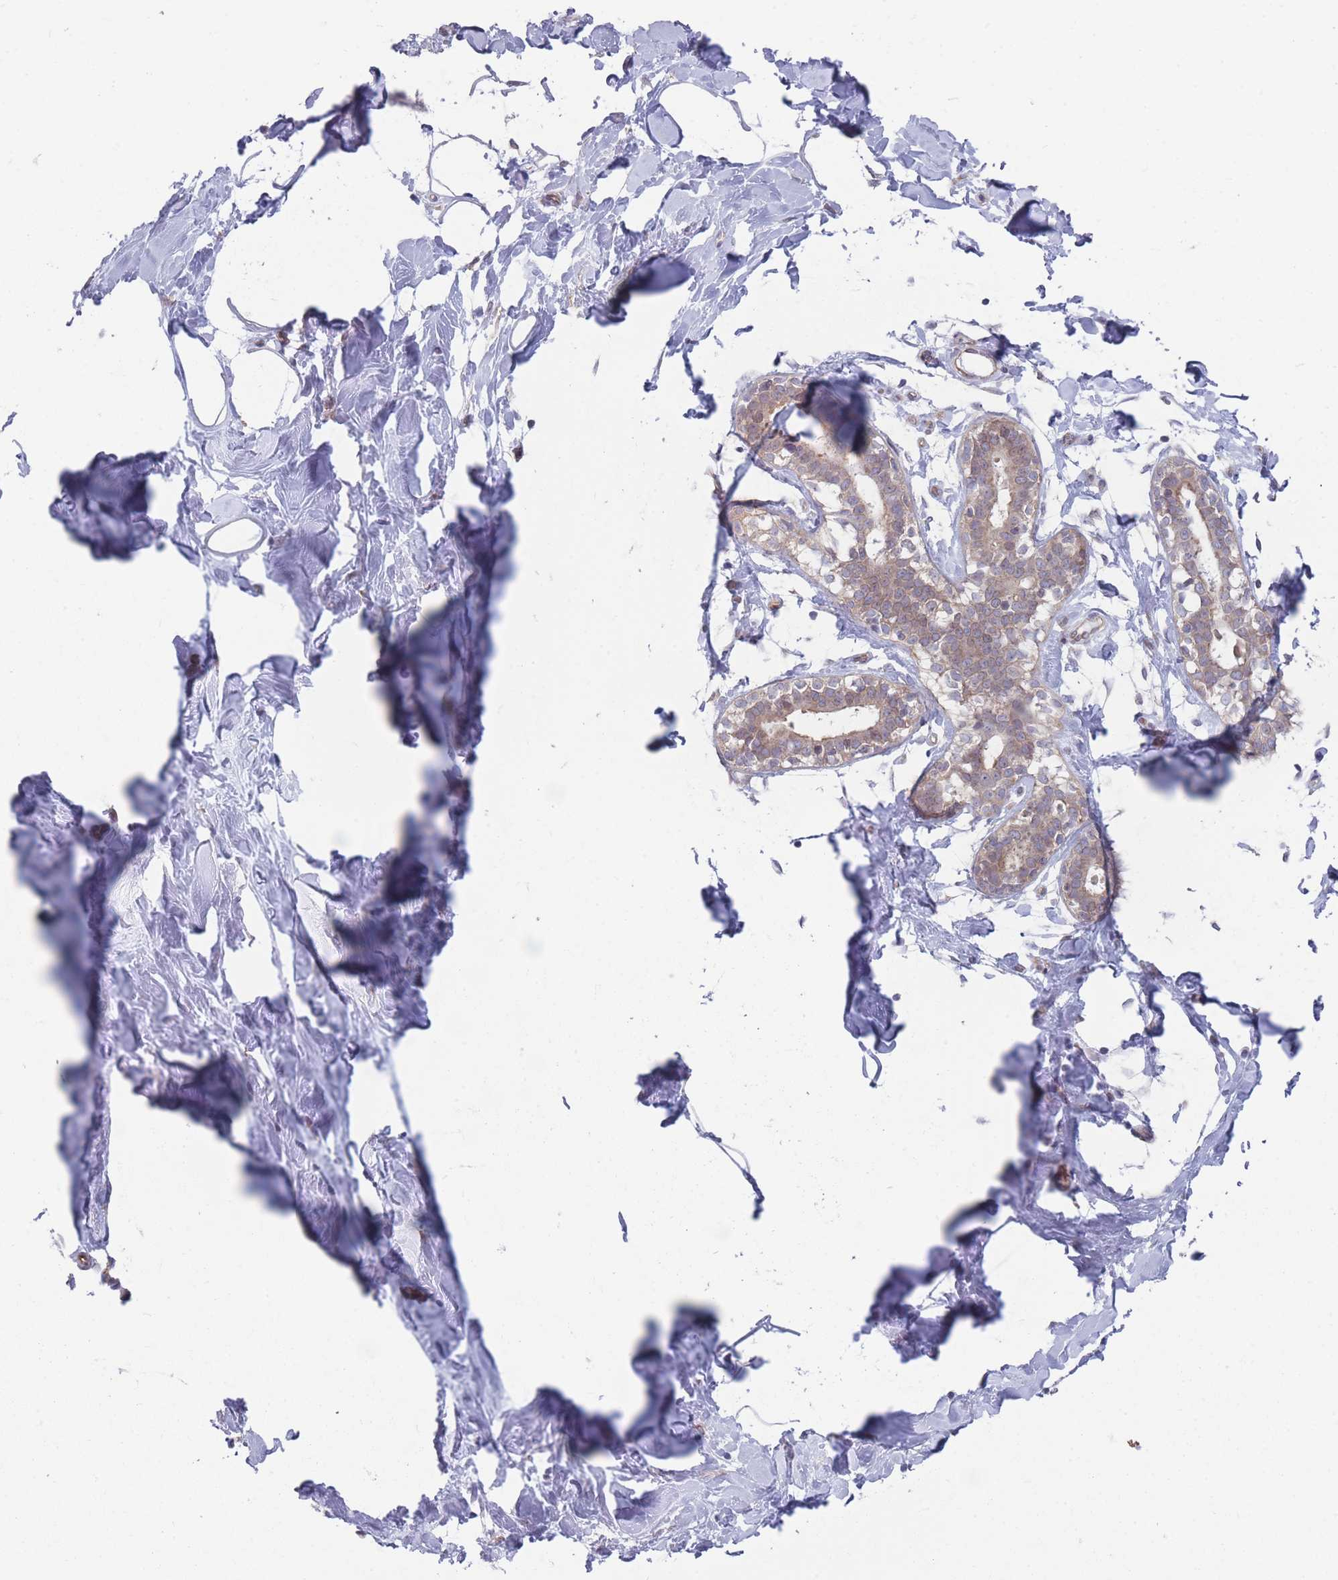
{"staining": {"intensity": "negative", "quantity": "none", "location": "none"}, "tissue": "adipose tissue", "cell_type": "Adipocytes", "image_type": "normal", "snomed": [{"axis": "morphology", "description": "Normal tissue, NOS"}, {"axis": "topography", "description": "Breast"}], "caption": "The immunohistochemistry (IHC) micrograph has no significant expression in adipocytes of adipose tissue. (DAB (3,3'-diaminobenzidine) IHC visualized using brightfield microscopy, high magnification).", "gene": "VRK2", "patient": {"sex": "female", "age": 26}}